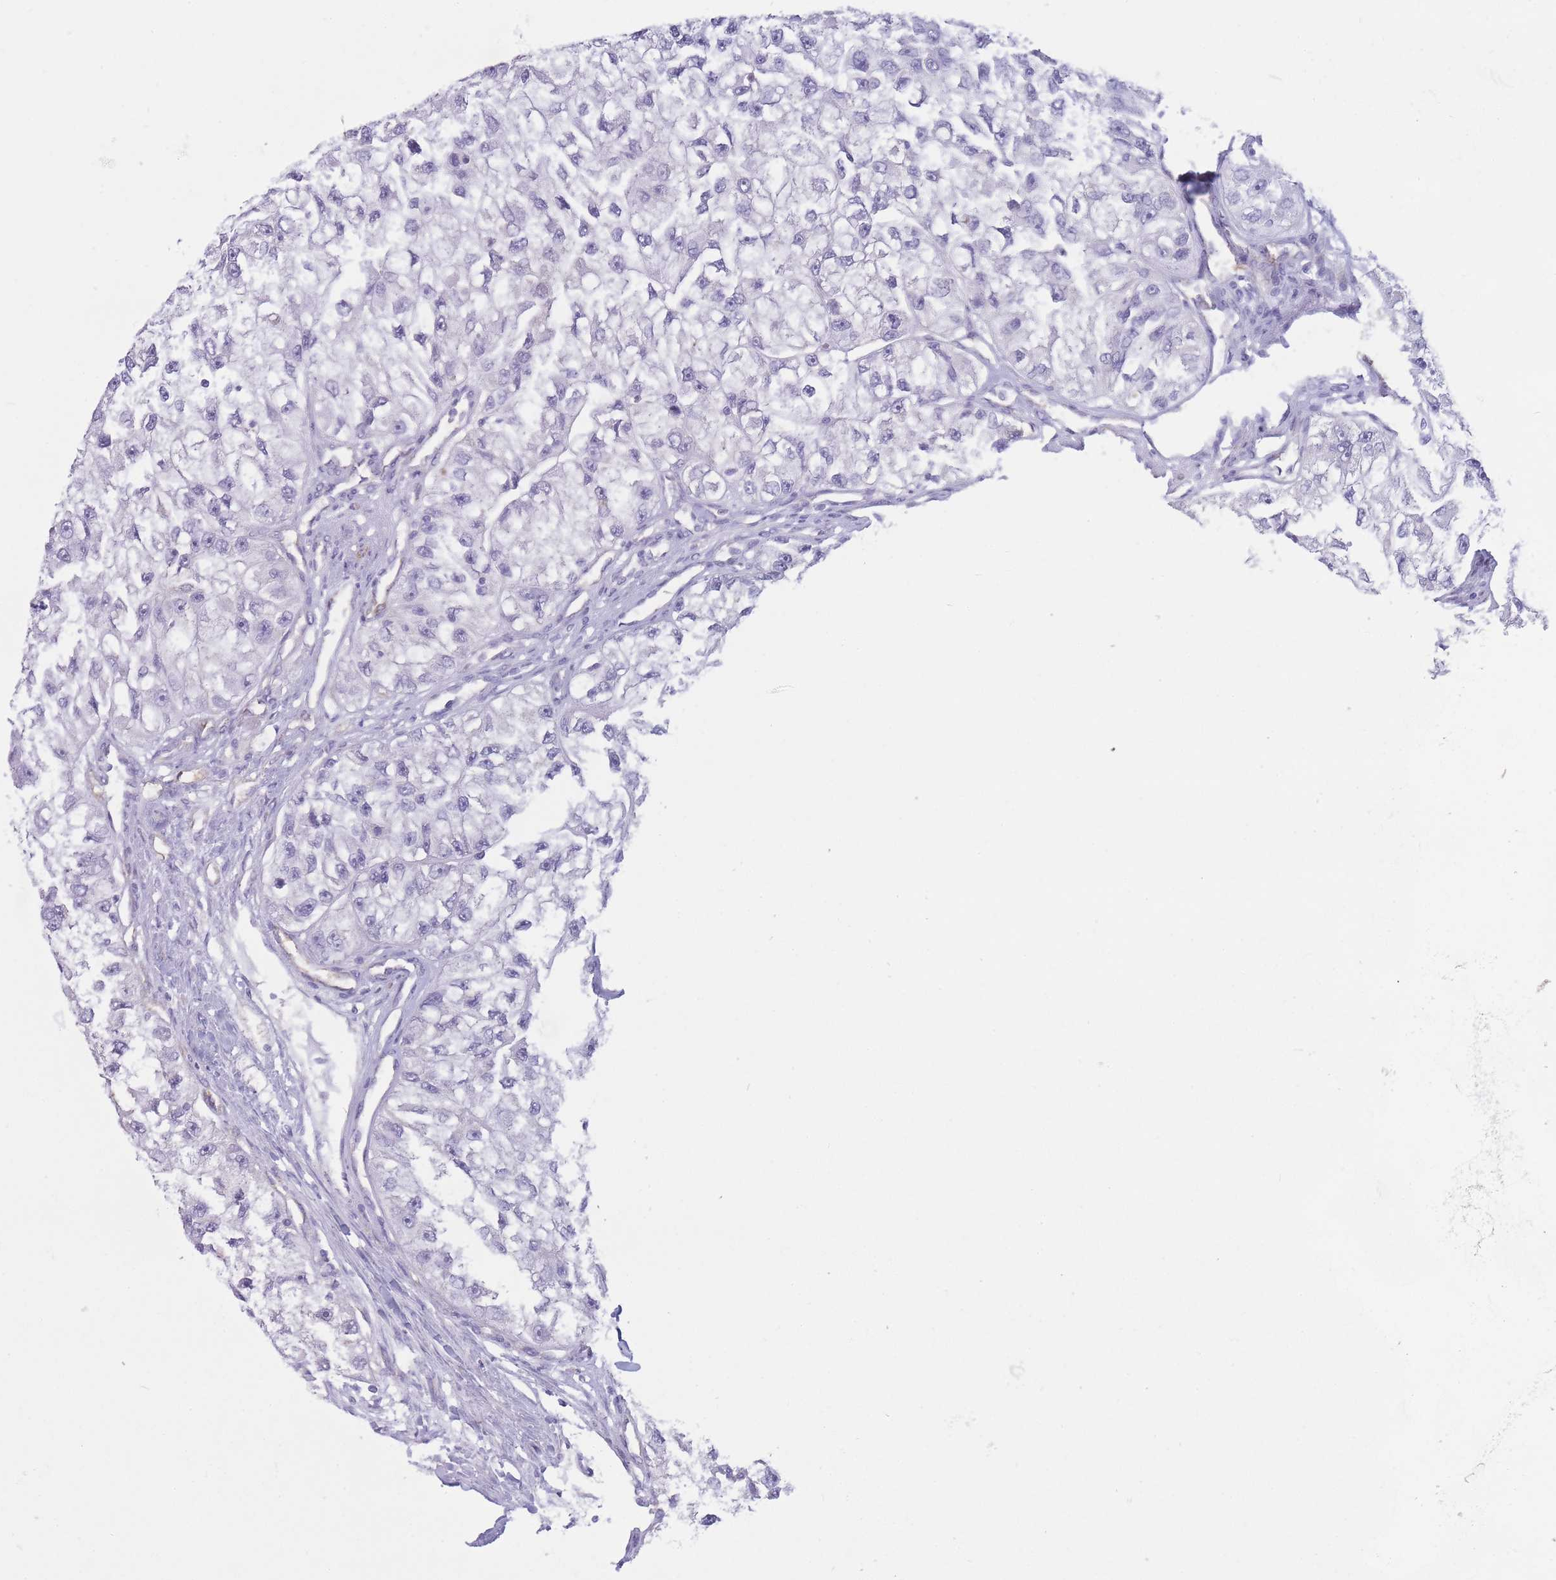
{"staining": {"intensity": "negative", "quantity": "none", "location": "none"}, "tissue": "renal cancer", "cell_type": "Tumor cells", "image_type": "cancer", "snomed": [{"axis": "morphology", "description": "Adenocarcinoma, NOS"}, {"axis": "topography", "description": "Kidney"}], "caption": "Tumor cells are negative for brown protein staining in renal cancer (adenocarcinoma). (DAB immunohistochemistry visualized using brightfield microscopy, high magnification).", "gene": "UTP14A", "patient": {"sex": "male", "age": 63}}